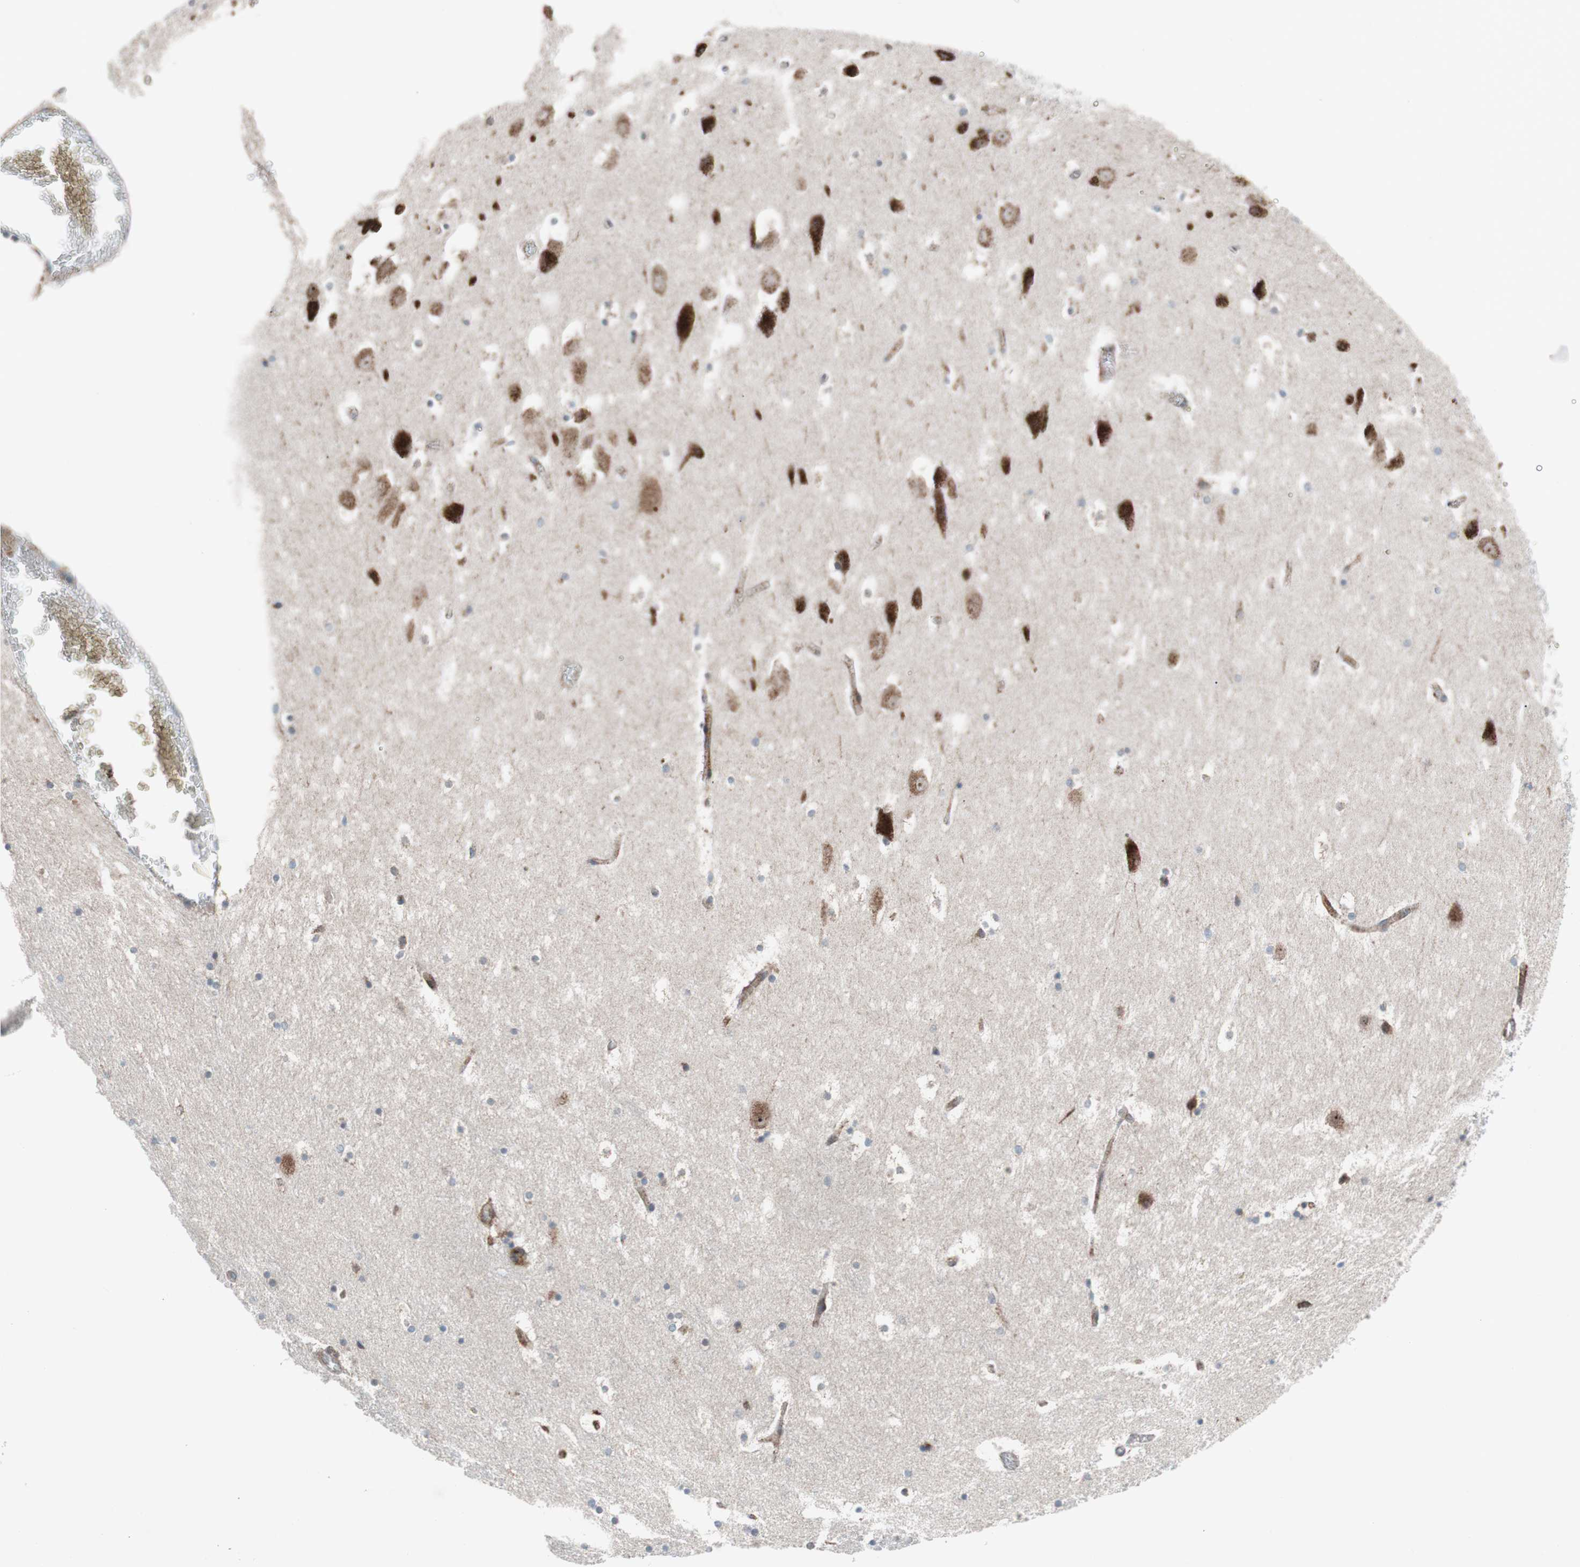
{"staining": {"intensity": "negative", "quantity": "none", "location": "none"}, "tissue": "hippocampus", "cell_type": "Glial cells", "image_type": "normal", "snomed": [{"axis": "morphology", "description": "Normal tissue, NOS"}, {"axis": "topography", "description": "Hippocampus"}], "caption": "Histopathology image shows no significant protein expression in glial cells of unremarkable hippocampus.", "gene": "CCL14", "patient": {"sex": "male", "age": 45}}